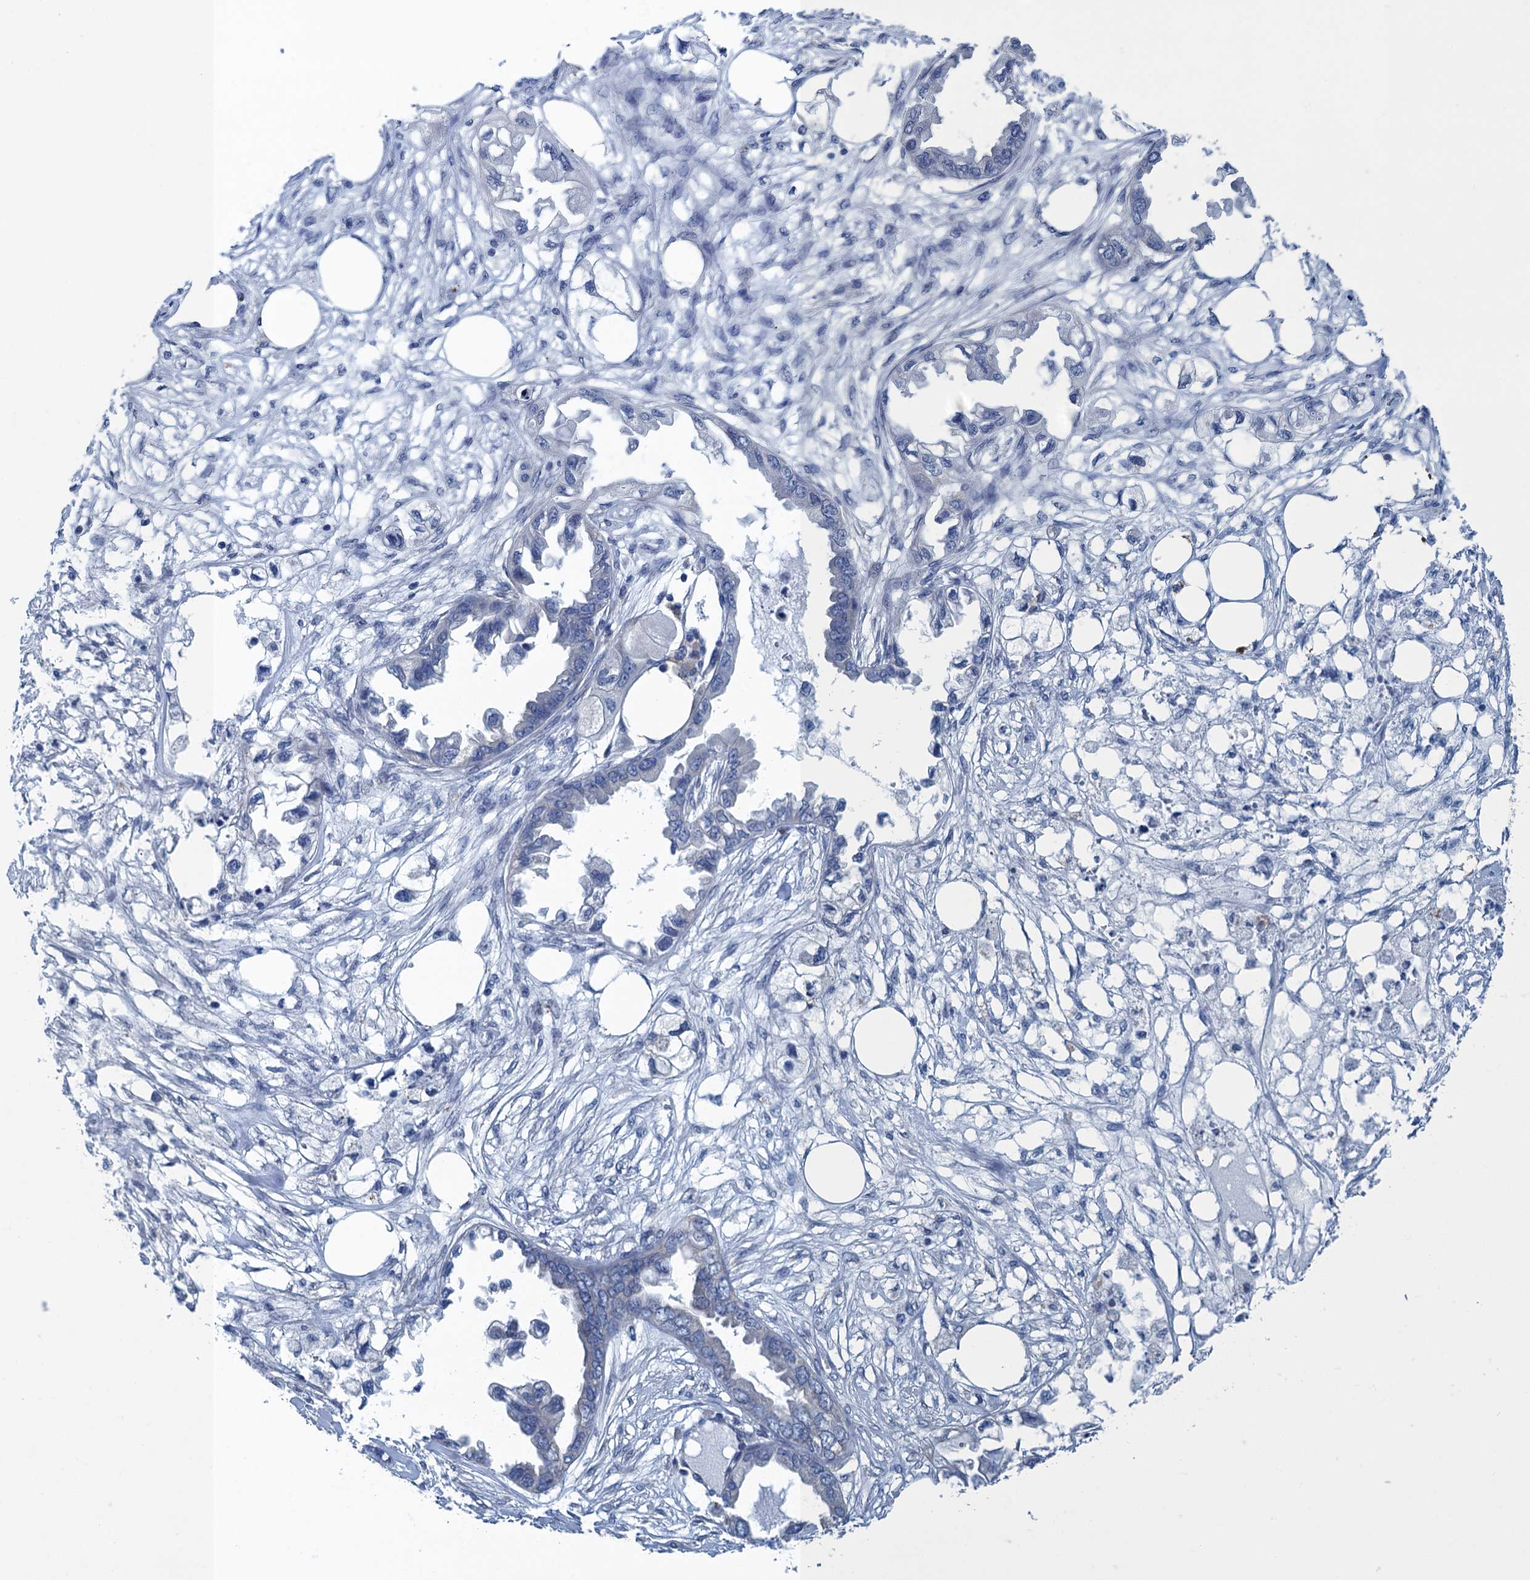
{"staining": {"intensity": "negative", "quantity": "none", "location": "none"}, "tissue": "endometrial cancer", "cell_type": "Tumor cells", "image_type": "cancer", "snomed": [{"axis": "morphology", "description": "Adenocarcinoma, NOS"}, {"axis": "morphology", "description": "Adenocarcinoma, metastatic, NOS"}, {"axis": "topography", "description": "Adipose tissue"}, {"axis": "topography", "description": "Endometrium"}], "caption": "Protein analysis of endometrial adenocarcinoma exhibits no significant staining in tumor cells. (DAB immunohistochemistry (IHC) with hematoxylin counter stain).", "gene": "CTU2", "patient": {"sex": "female", "age": 67}}